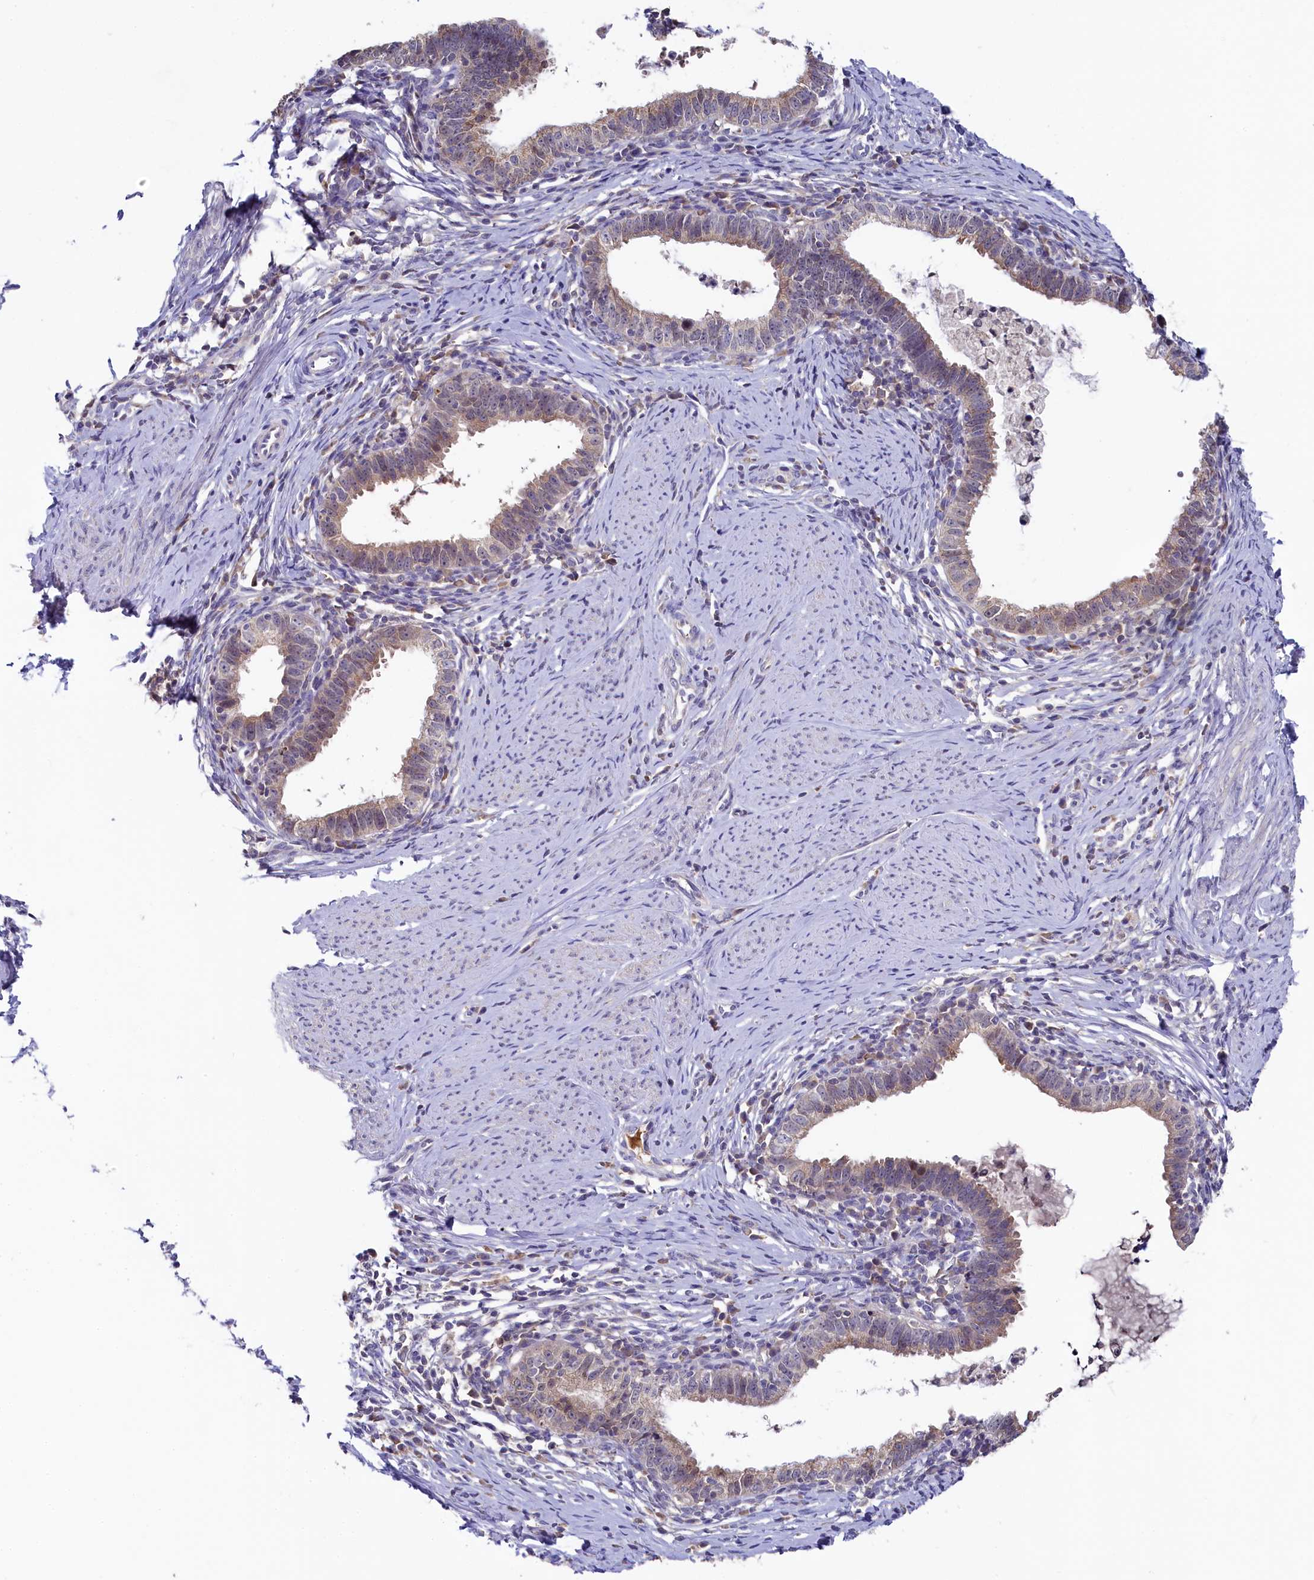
{"staining": {"intensity": "weak", "quantity": ">75%", "location": "cytoplasmic/membranous"}, "tissue": "cervical cancer", "cell_type": "Tumor cells", "image_type": "cancer", "snomed": [{"axis": "morphology", "description": "Adenocarcinoma, NOS"}, {"axis": "topography", "description": "Cervix"}], "caption": "About >75% of tumor cells in cervical adenocarcinoma exhibit weak cytoplasmic/membranous protein staining as visualized by brown immunohistochemical staining.", "gene": "SPINK9", "patient": {"sex": "female", "age": 36}}